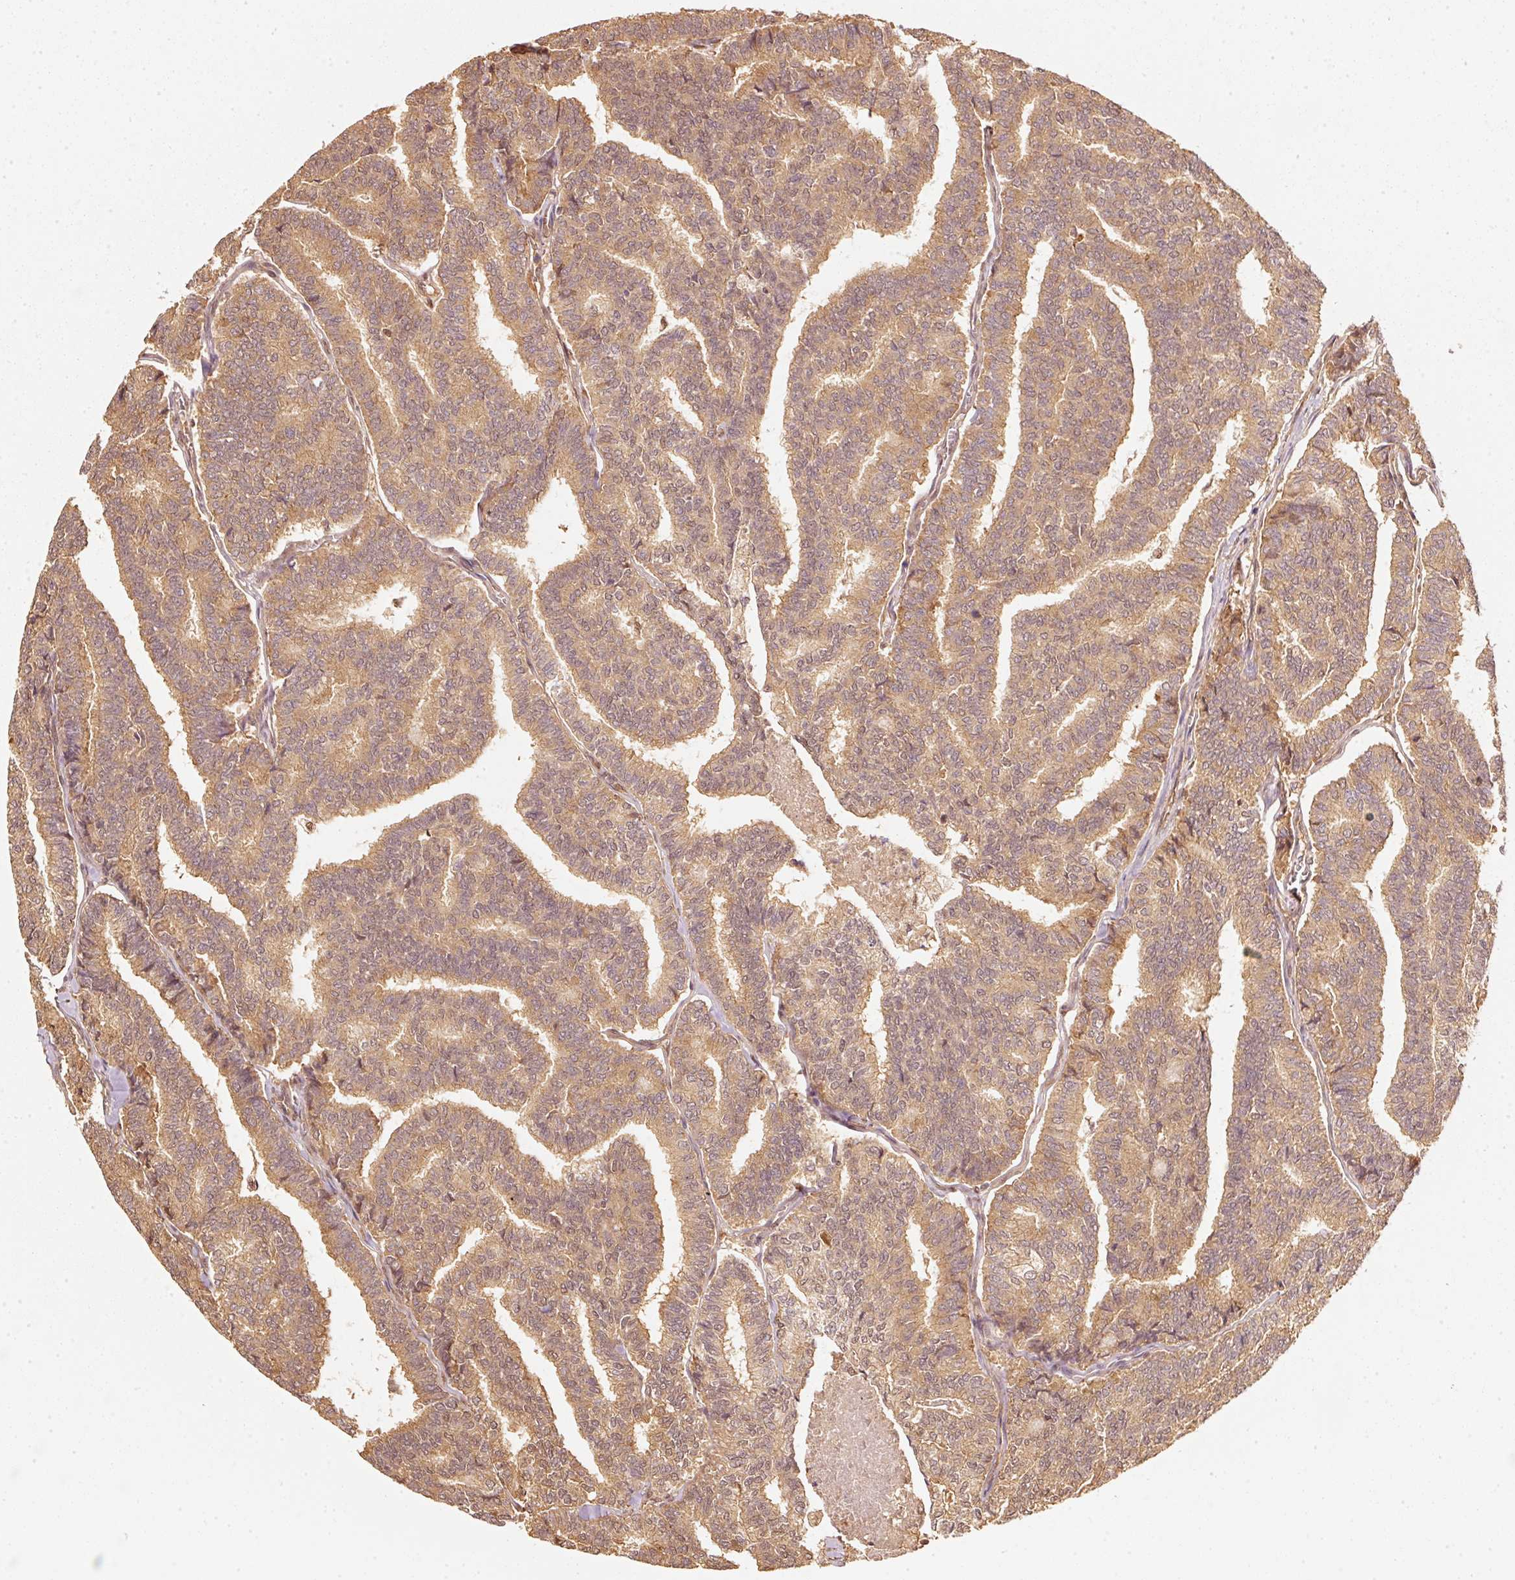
{"staining": {"intensity": "moderate", "quantity": ">75%", "location": "cytoplasmic/membranous"}, "tissue": "thyroid cancer", "cell_type": "Tumor cells", "image_type": "cancer", "snomed": [{"axis": "morphology", "description": "Papillary adenocarcinoma, NOS"}, {"axis": "topography", "description": "Thyroid gland"}], "caption": "High-power microscopy captured an immunohistochemistry photomicrograph of papillary adenocarcinoma (thyroid), revealing moderate cytoplasmic/membranous staining in about >75% of tumor cells.", "gene": "STAU1", "patient": {"sex": "female", "age": 35}}